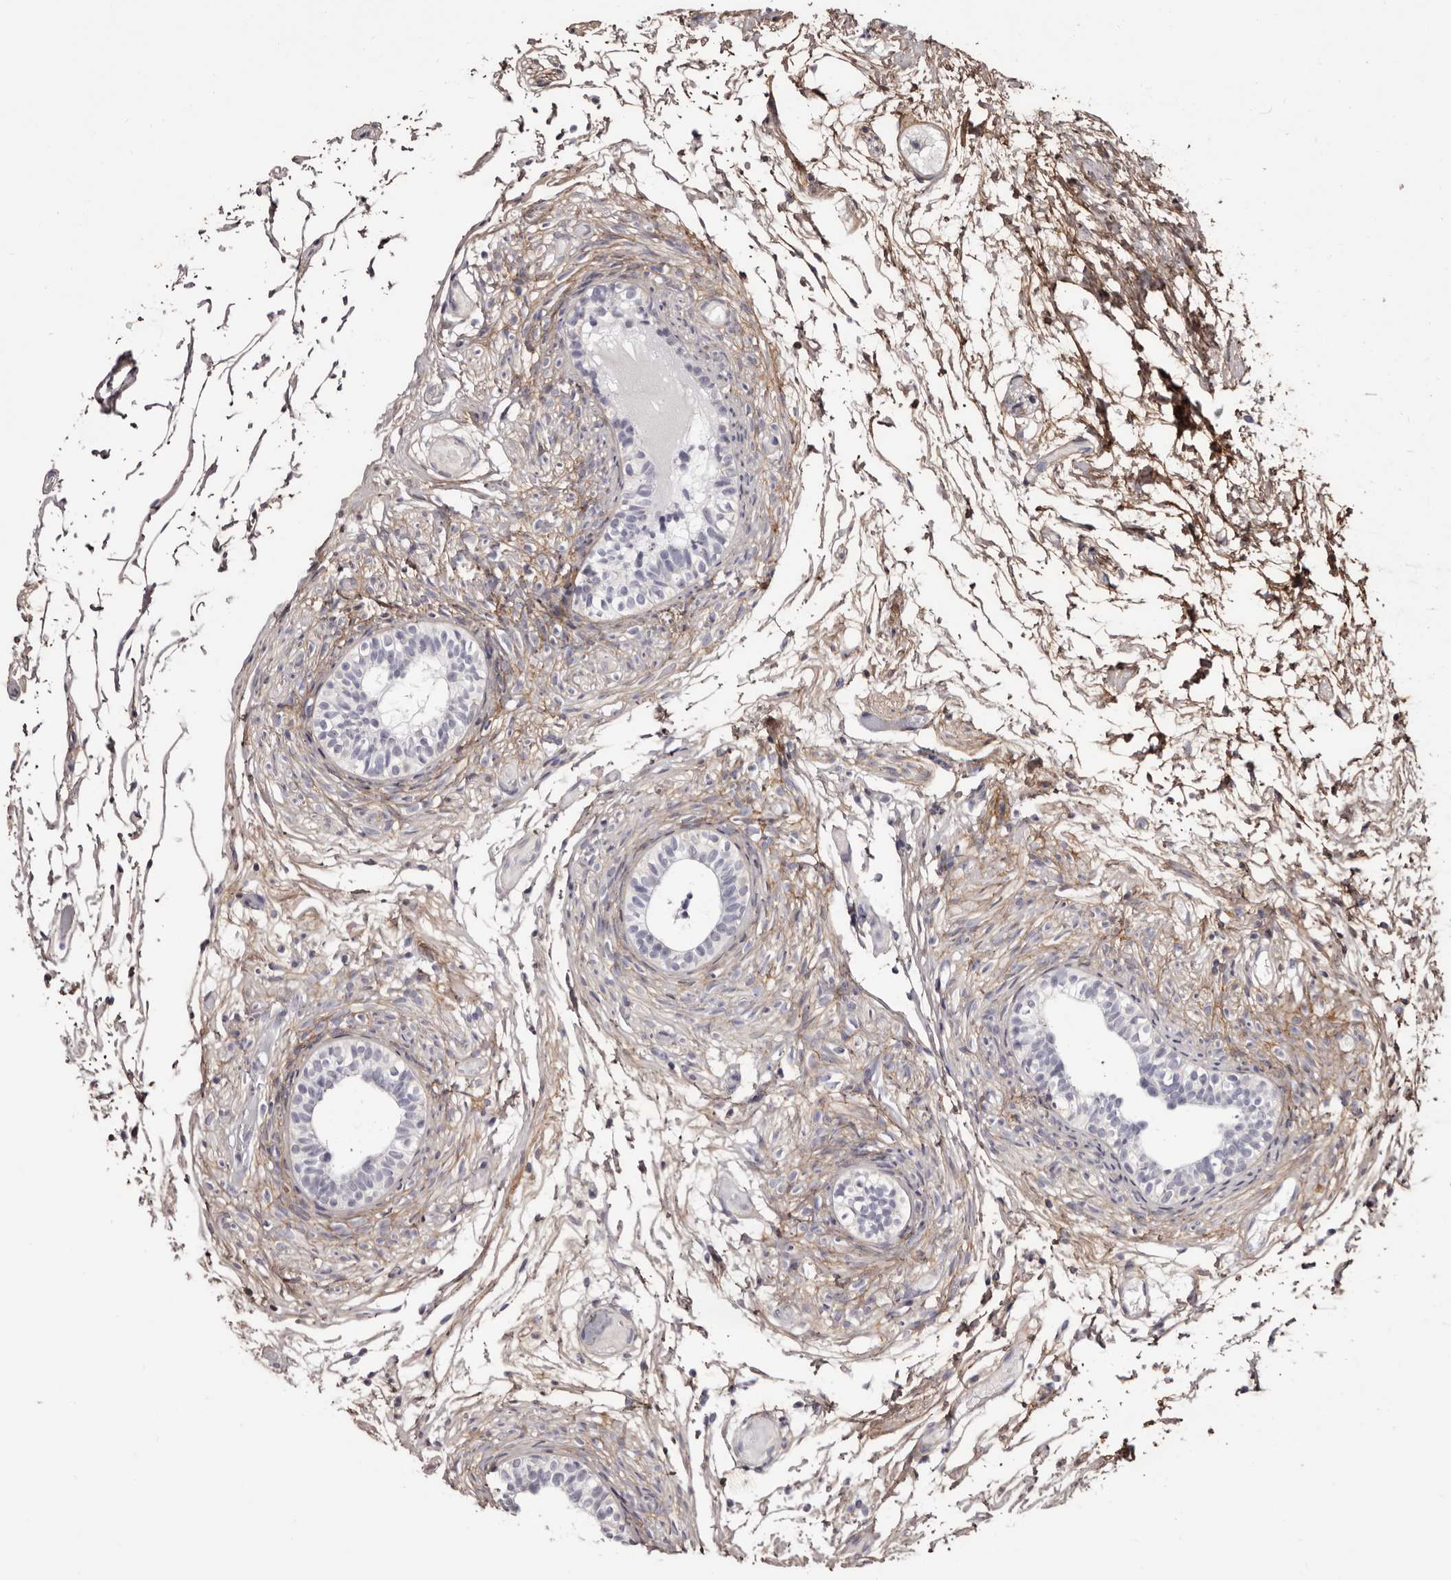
{"staining": {"intensity": "negative", "quantity": "none", "location": "none"}, "tissue": "epididymis", "cell_type": "Glandular cells", "image_type": "normal", "snomed": [{"axis": "morphology", "description": "Normal tissue, NOS"}, {"axis": "topography", "description": "Epididymis"}], "caption": "Immunohistochemical staining of benign epididymis reveals no significant expression in glandular cells.", "gene": "COL6A1", "patient": {"sex": "male", "age": 5}}